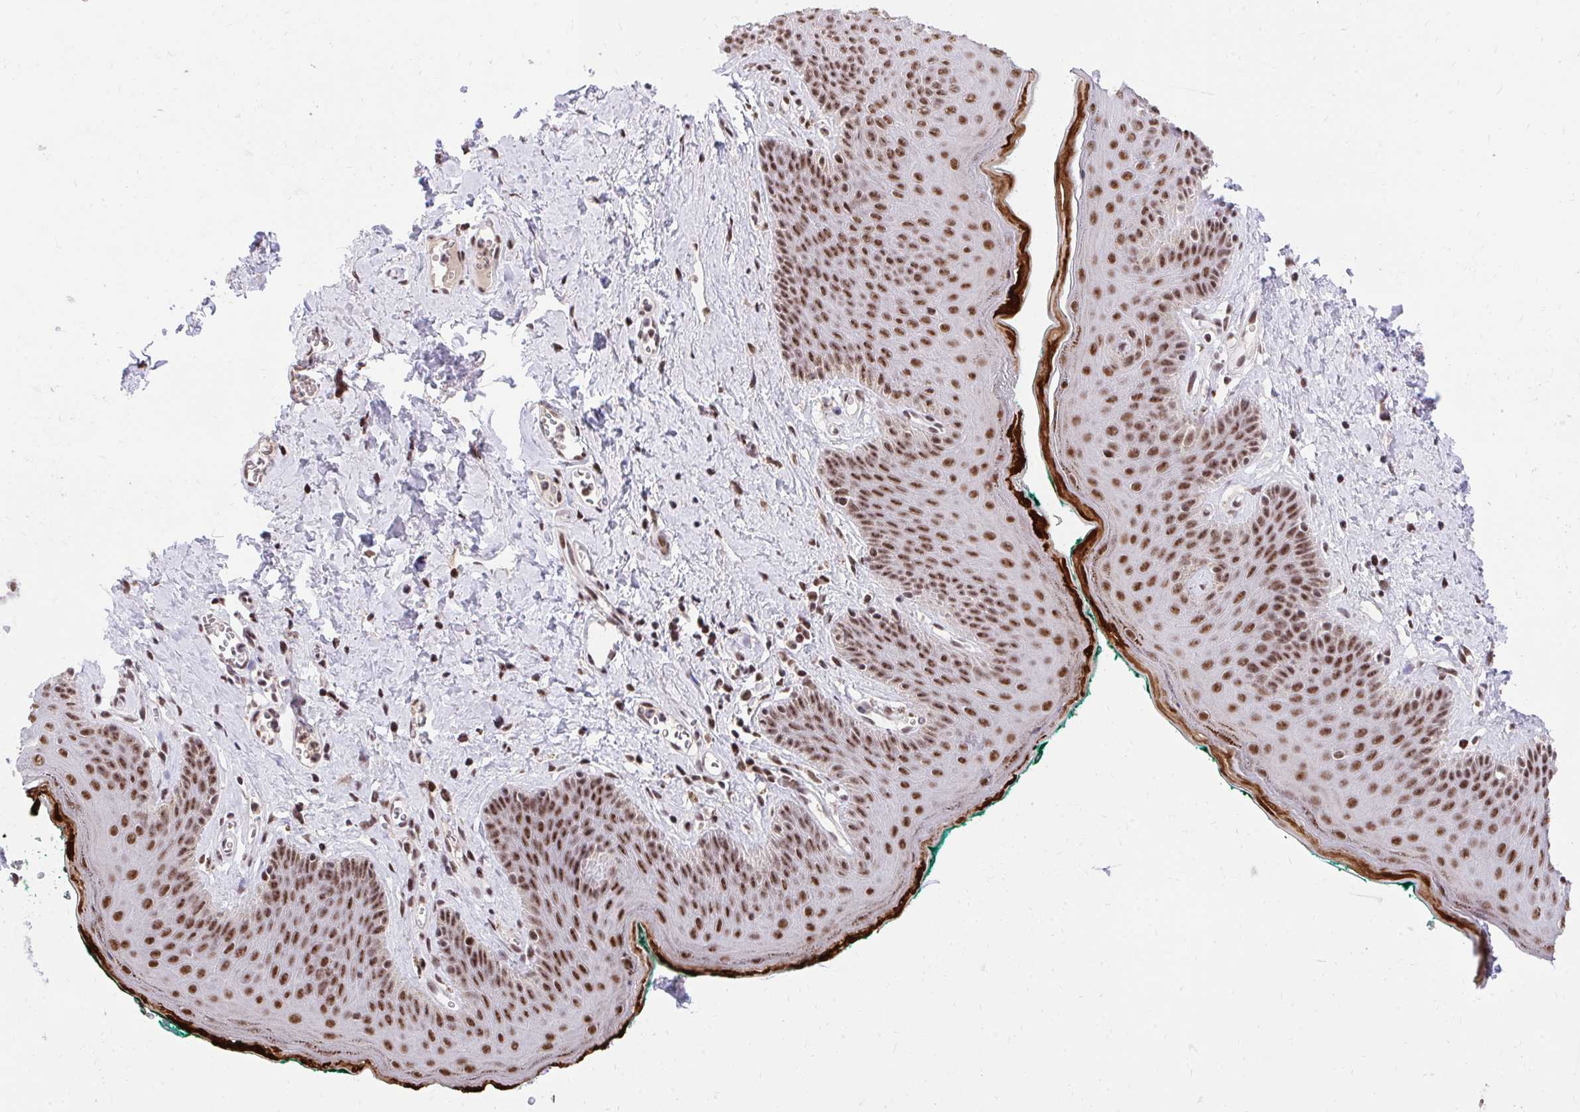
{"staining": {"intensity": "strong", "quantity": ">75%", "location": "nuclear"}, "tissue": "skin", "cell_type": "Epidermal cells", "image_type": "normal", "snomed": [{"axis": "morphology", "description": "Normal tissue, NOS"}, {"axis": "topography", "description": "Vulva"}, {"axis": "topography", "description": "Peripheral nerve tissue"}], "caption": "High-power microscopy captured an IHC histopathology image of benign skin, revealing strong nuclear staining in about >75% of epidermal cells. (IHC, brightfield microscopy, high magnification).", "gene": "SYNE4", "patient": {"sex": "female", "age": 66}}